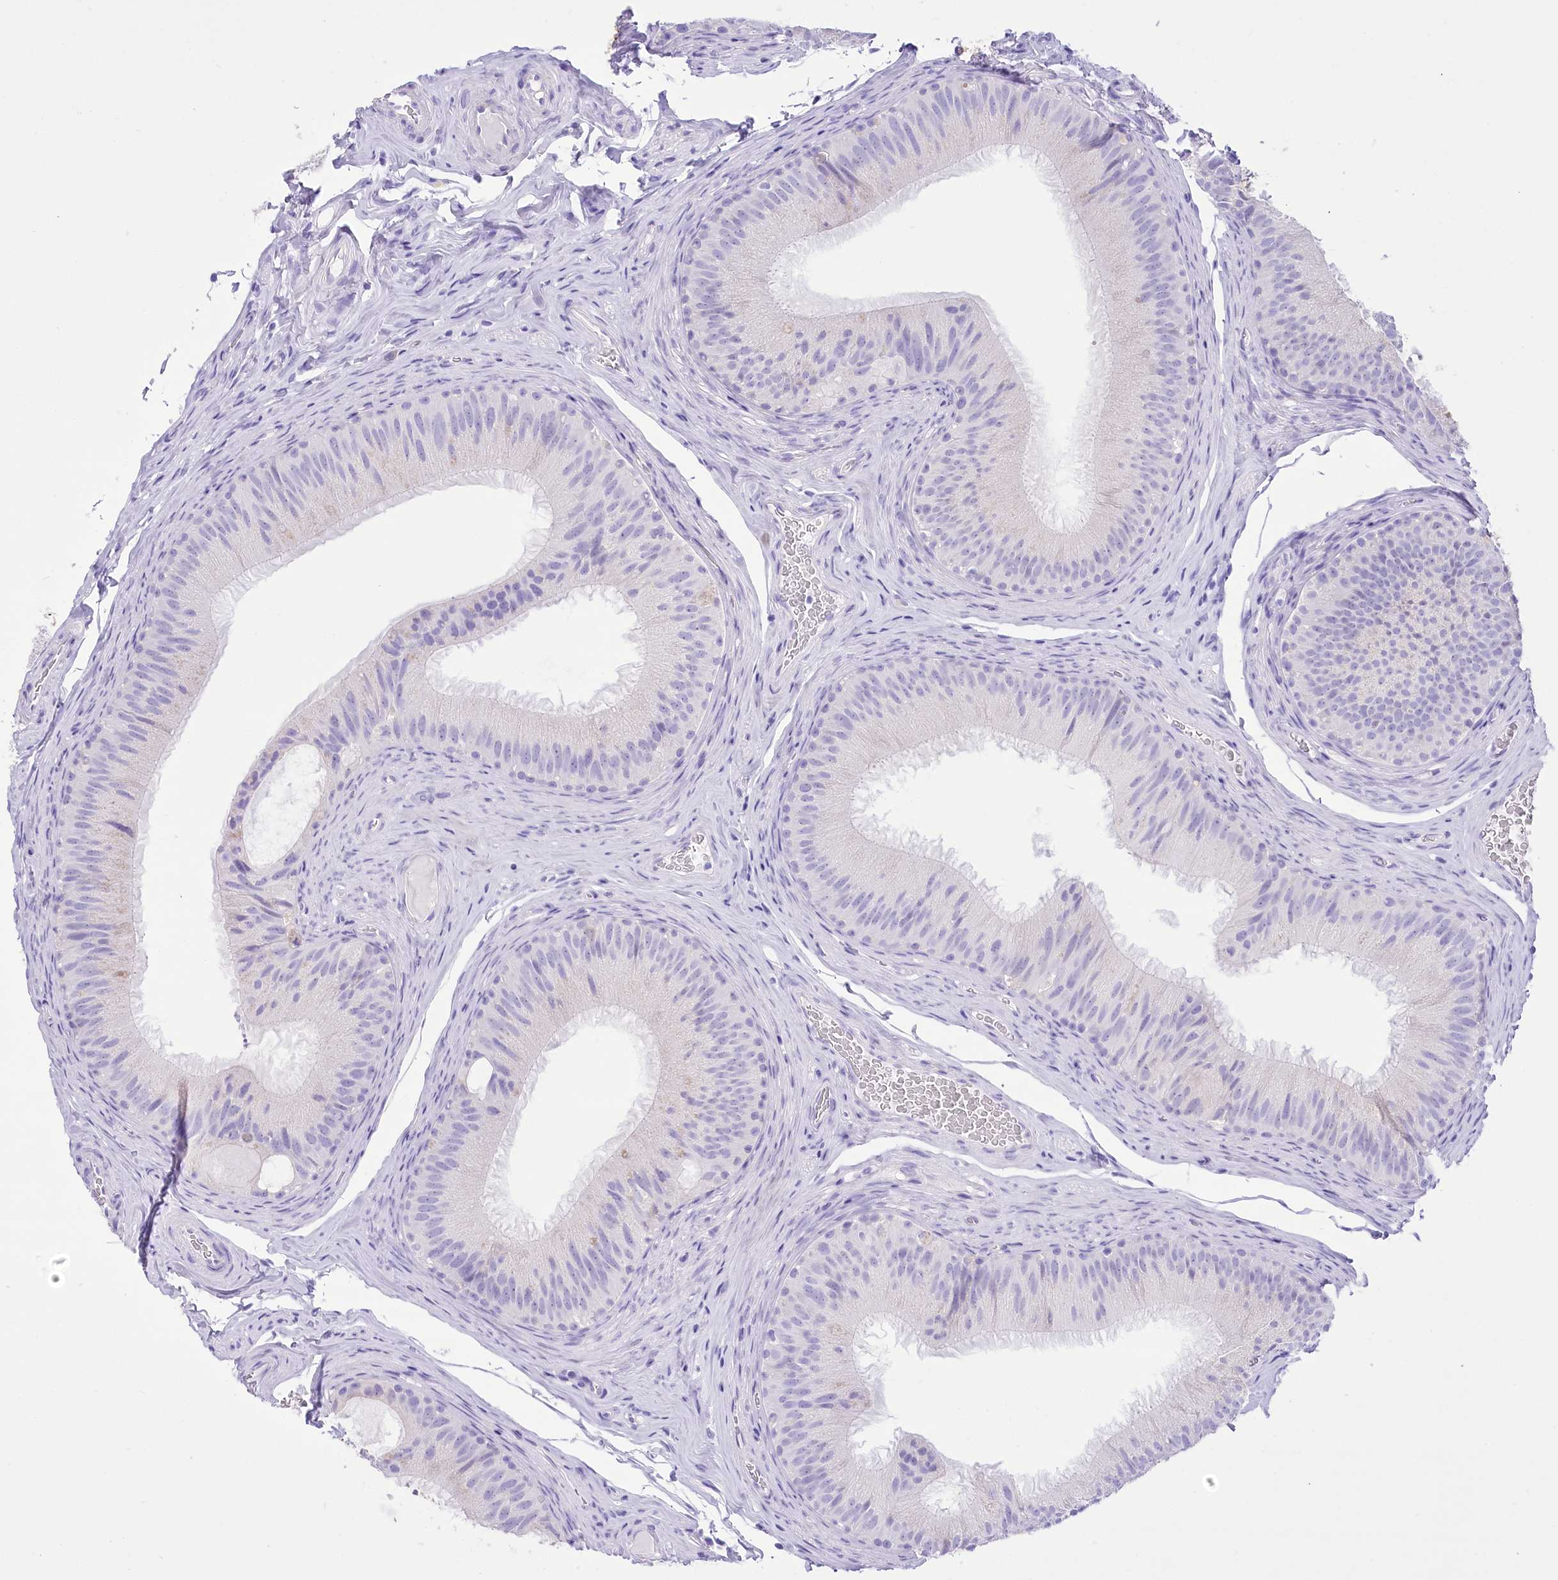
{"staining": {"intensity": "negative", "quantity": "none", "location": "none"}, "tissue": "epididymis", "cell_type": "Glandular cells", "image_type": "normal", "snomed": [{"axis": "morphology", "description": "Normal tissue, NOS"}, {"axis": "topography", "description": "Epididymis"}], "caption": "Benign epididymis was stained to show a protein in brown. There is no significant expression in glandular cells. (DAB (3,3'-diaminobenzidine) immunohistochemistry (IHC) with hematoxylin counter stain).", "gene": "PBLD", "patient": {"sex": "male", "age": 34}}